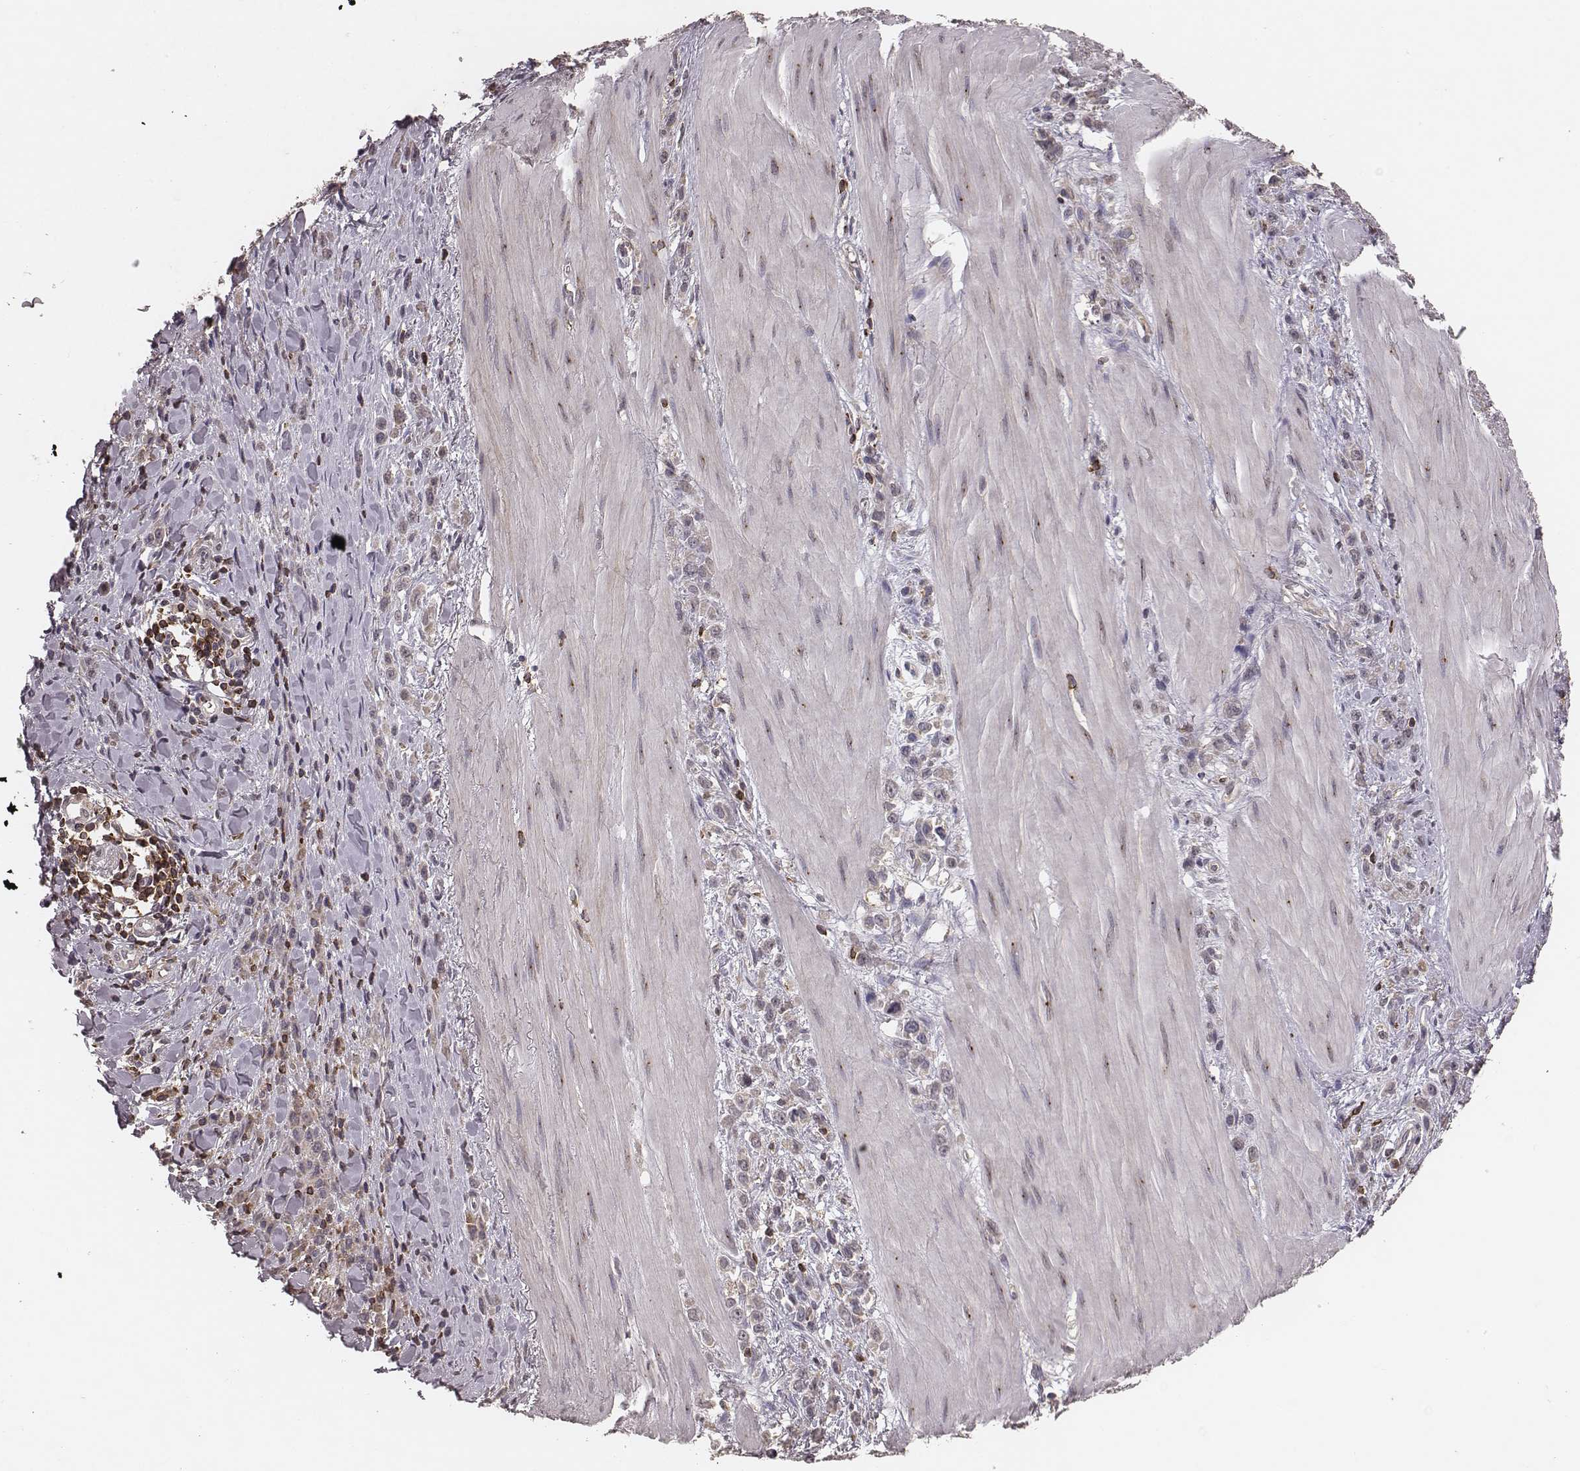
{"staining": {"intensity": "negative", "quantity": "none", "location": "none"}, "tissue": "stomach cancer", "cell_type": "Tumor cells", "image_type": "cancer", "snomed": [{"axis": "morphology", "description": "Adenocarcinoma, NOS"}, {"axis": "topography", "description": "Stomach"}], "caption": "Immunohistochemistry of human stomach adenocarcinoma reveals no expression in tumor cells.", "gene": "PILRA", "patient": {"sex": "male", "age": 47}}